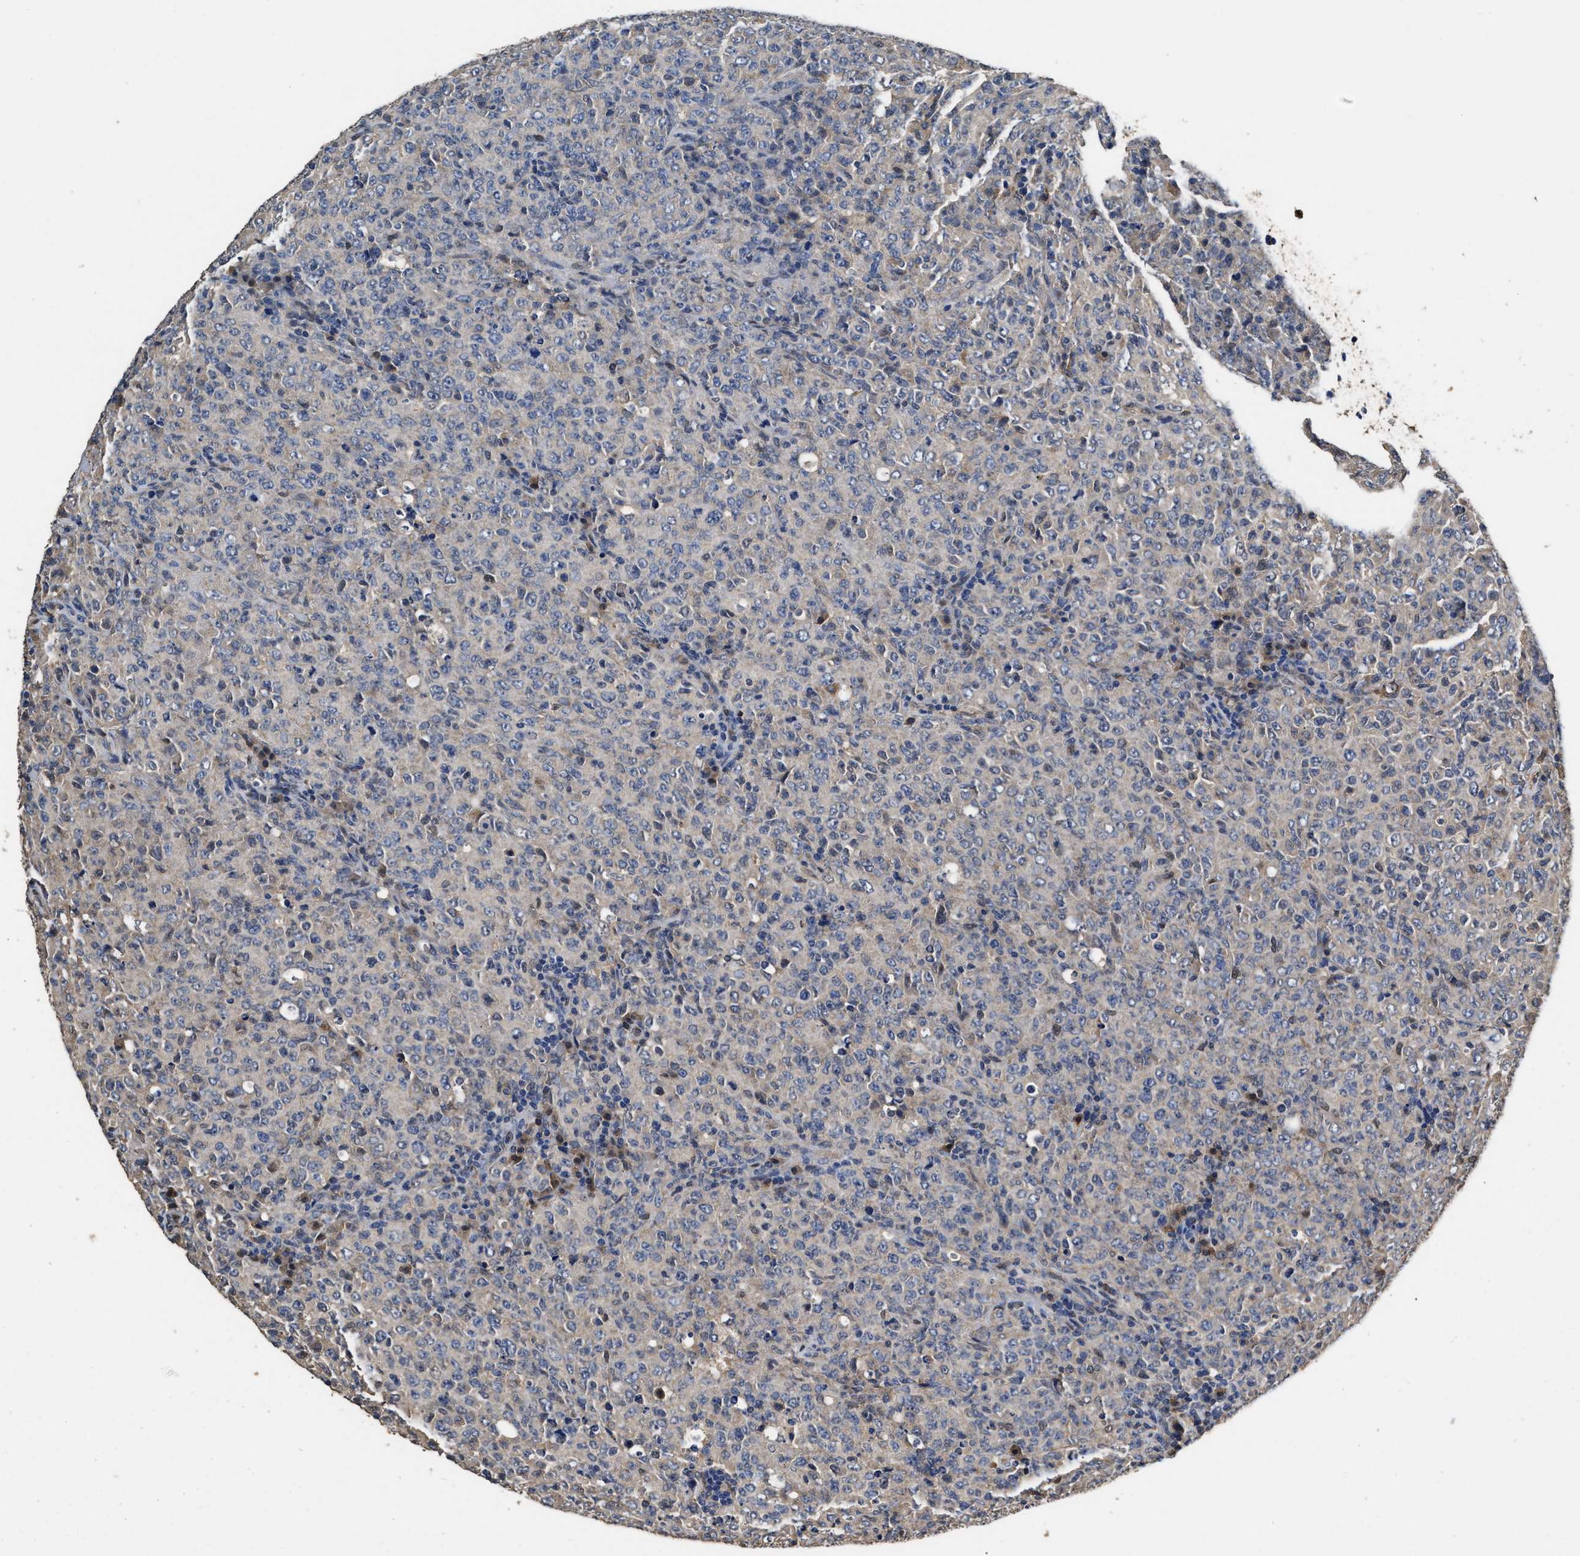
{"staining": {"intensity": "negative", "quantity": "none", "location": "none"}, "tissue": "lymphoma", "cell_type": "Tumor cells", "image_type": "cancer", "snomed": [{"axis": "morphology", "description": "Malignant lymphoma, non-Hodgkin's type, High grade"}, {"axis": "topography", "description": "Tonsil"}], "caption": "High power microscopy photomicrograph of an immunohistochemistry (IHC) micrograph of high-grade malignant lymphoma, non-Hodgkin's type, revealing no significant positivity in tumor cells.", "gene": "YWHAE", "patient": {"sex": "female", "age": 36}}